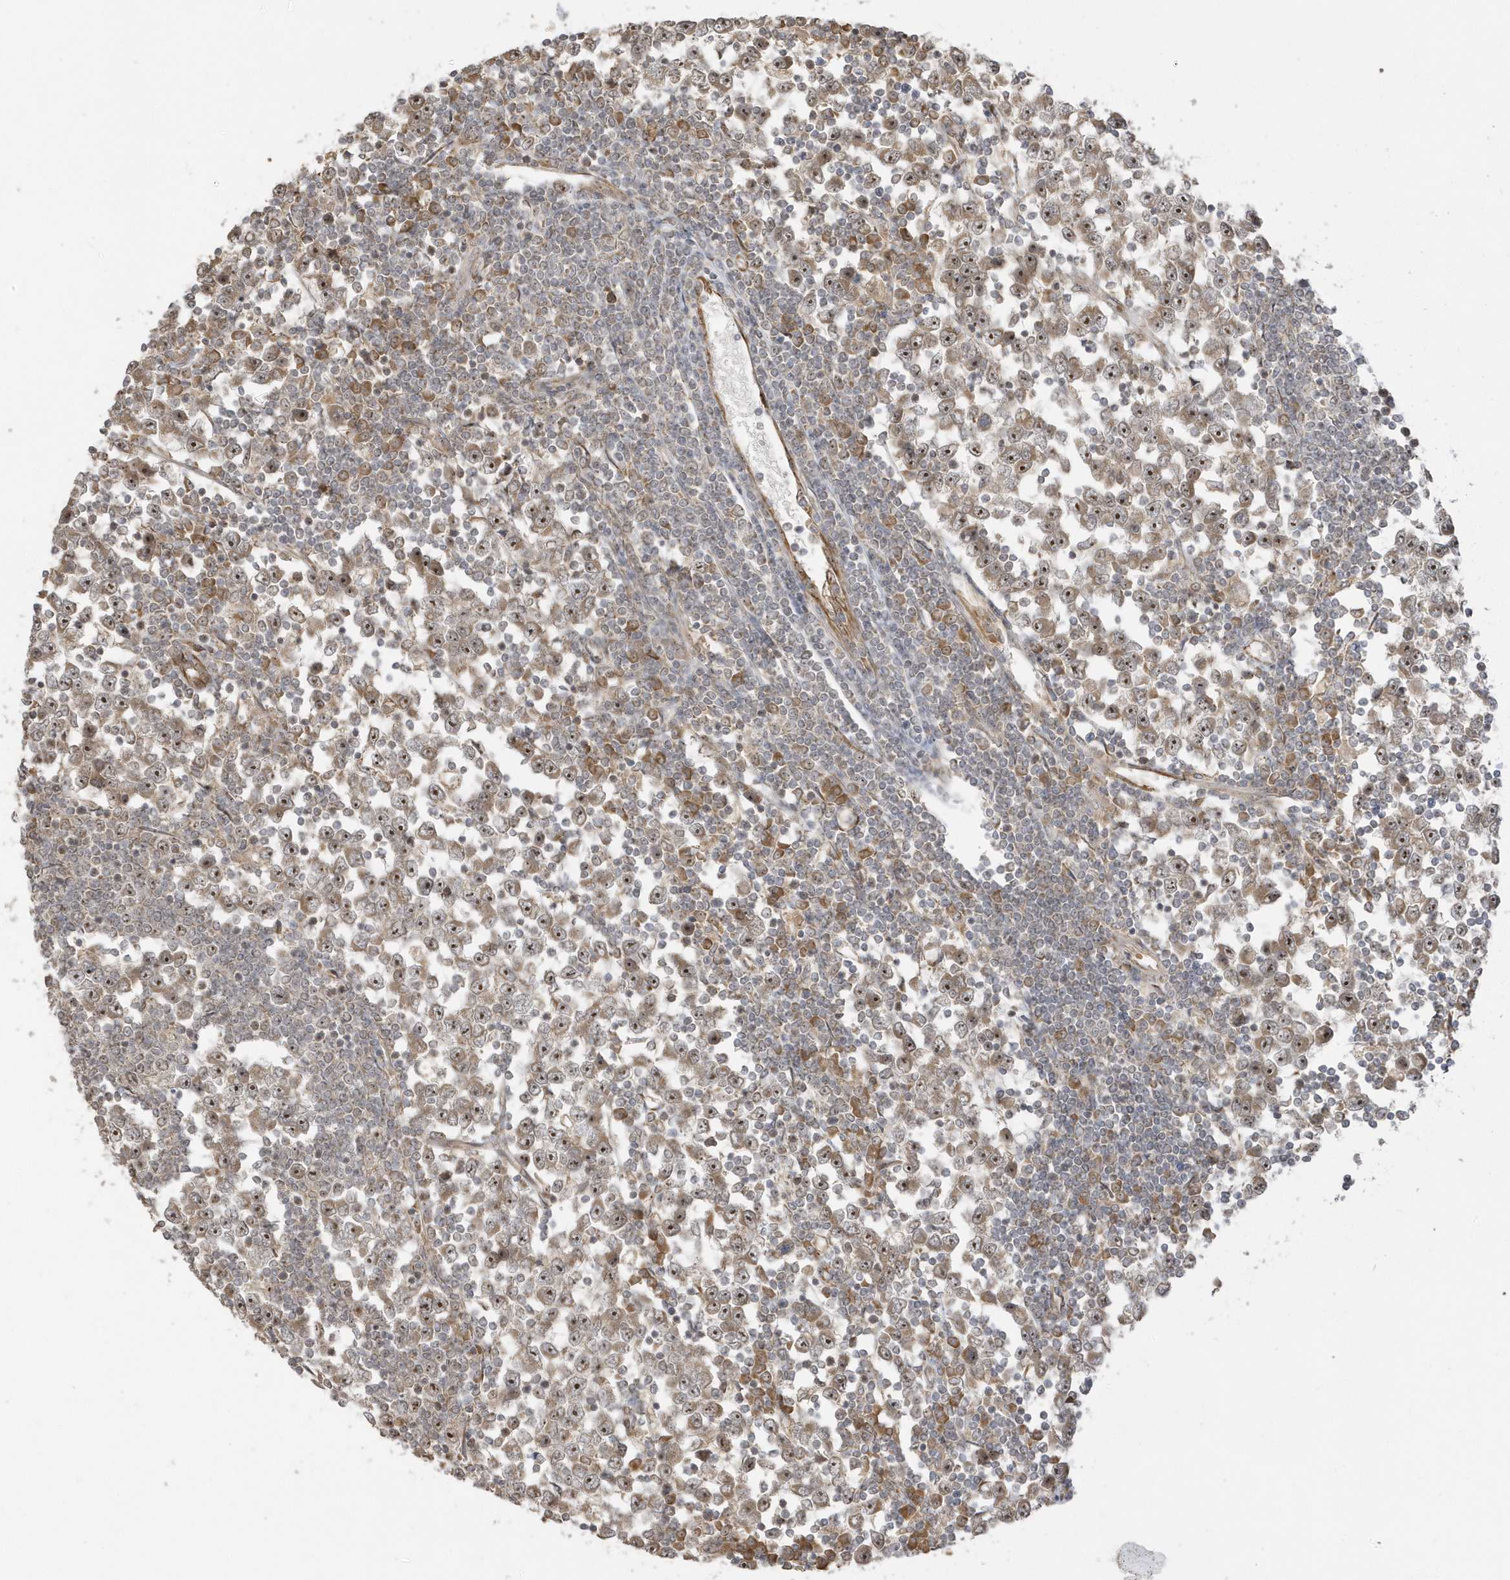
{"staining": {"intensity": "moderate", "quantity": ">75%", "location": "cytoplasmic/membranous,nuclear"}, "tissue": "testis cancer", "cell_type": "Tumor cells", "image_type": "cancer", "snomed": [{"axis": "morphology", "description": "Seminoma, NOS"}, {"axis": "topography", "description": "Testis"}], "caption": "IHC (DAB) staining of human testis seminoma shows moderate cytoplasmic/membranous and nuclear protein positivity in approximately >75% of tumor cells.", "gene": "ECM2", "patient": {"sex": "male", "age": 65}}